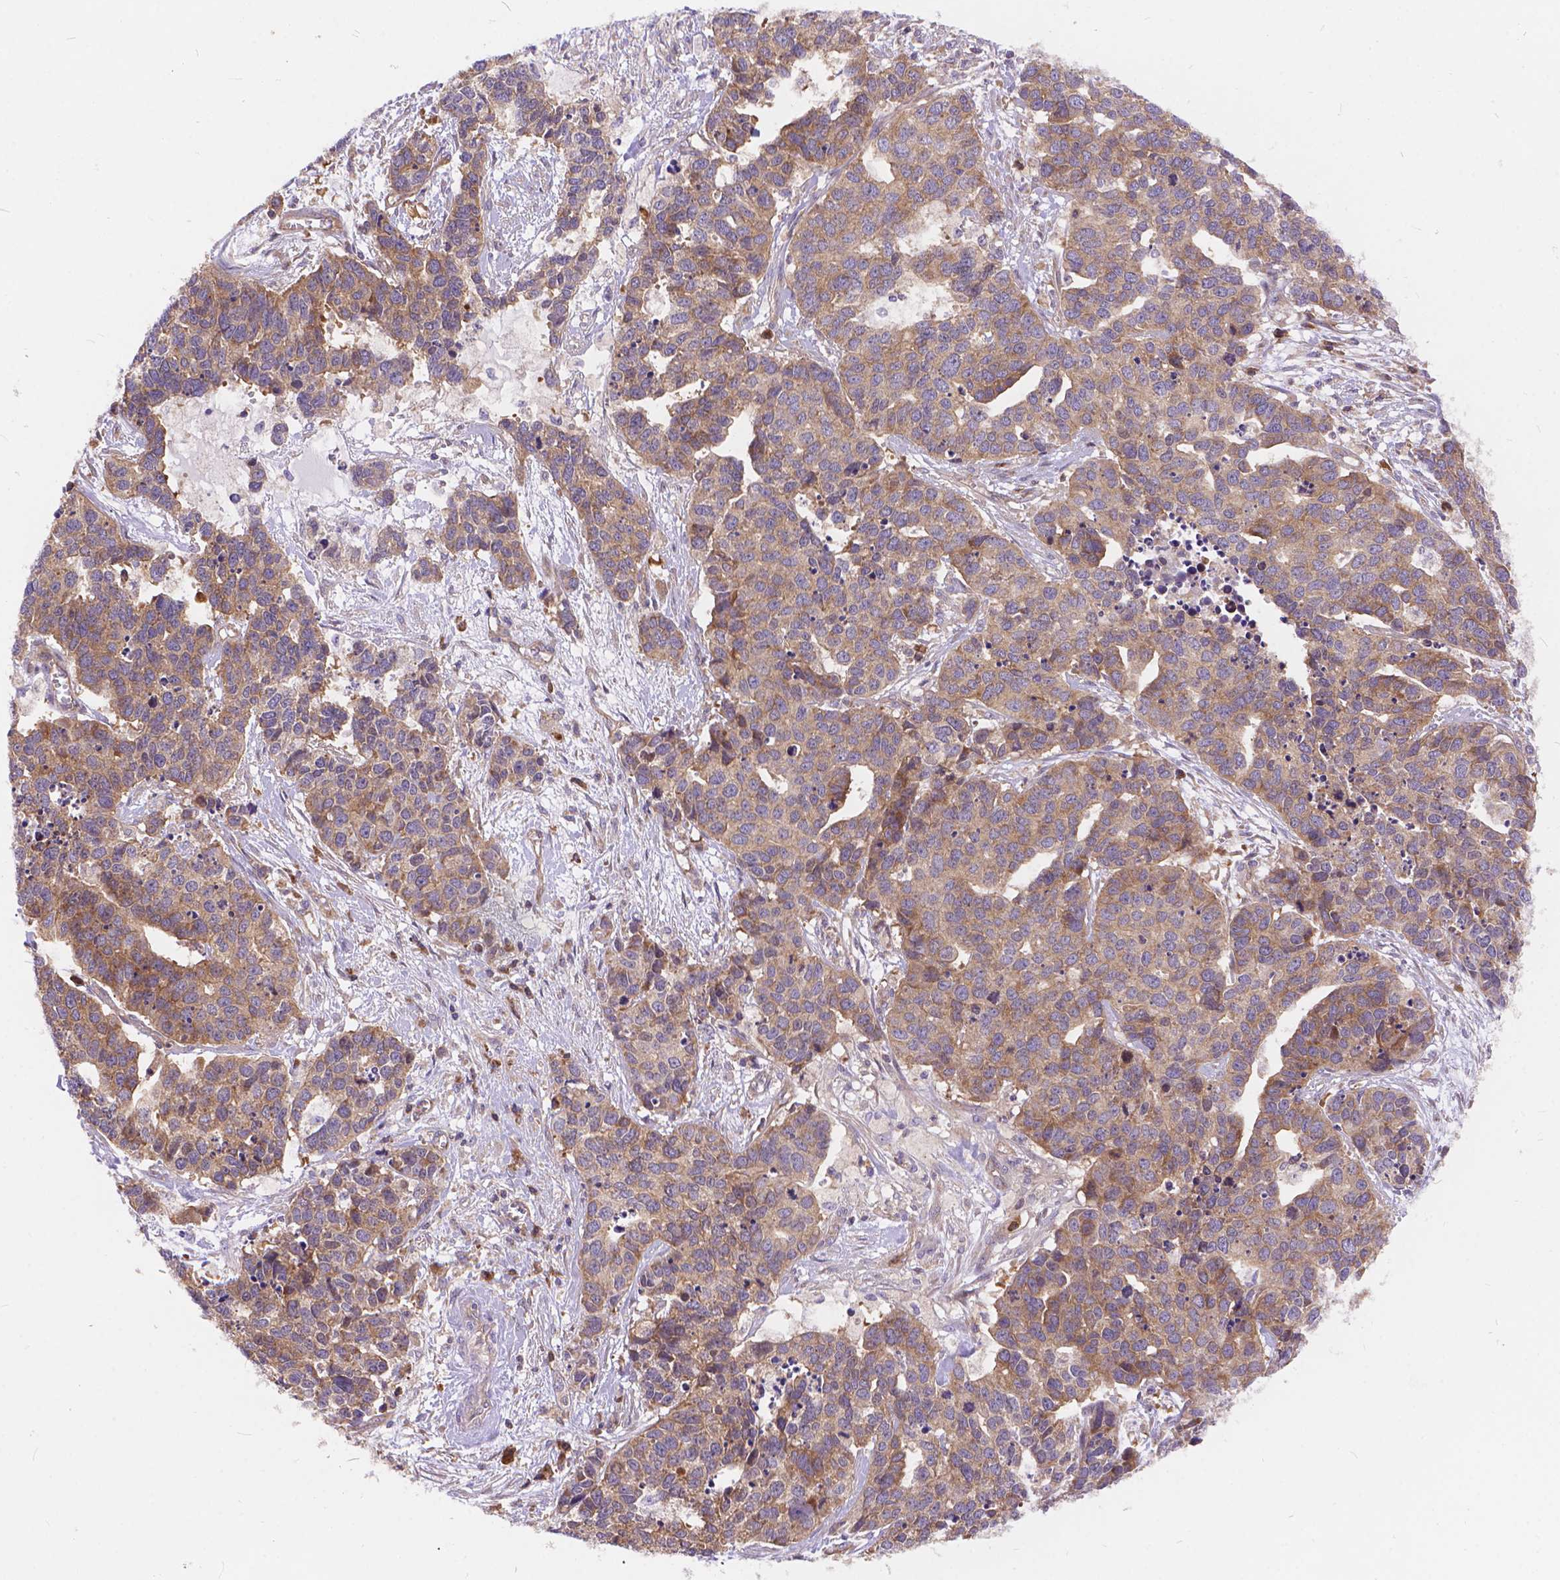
{"staining": {"intensity": "weak", "quantity": ">75%", "location": "cytoplasmic/membranous"}, "tissue": "ovarian cancer", "cell_type": "Tumor cells", "image_type": "cancer", "snomed": [{"axis": "morphology", "description": "Carcinoma, endometroid"}, {"axis": "topography", "description": "Ovary"}], "caption": "Immunohistochemistry (IHC) of ovarian cancer demonstrates low levels of weak cytoplasmic/membranous positivity in approximately >75% of tumor cells.", "gene": "ARAP1", "patient": {"sex": "female", "age": 65}}